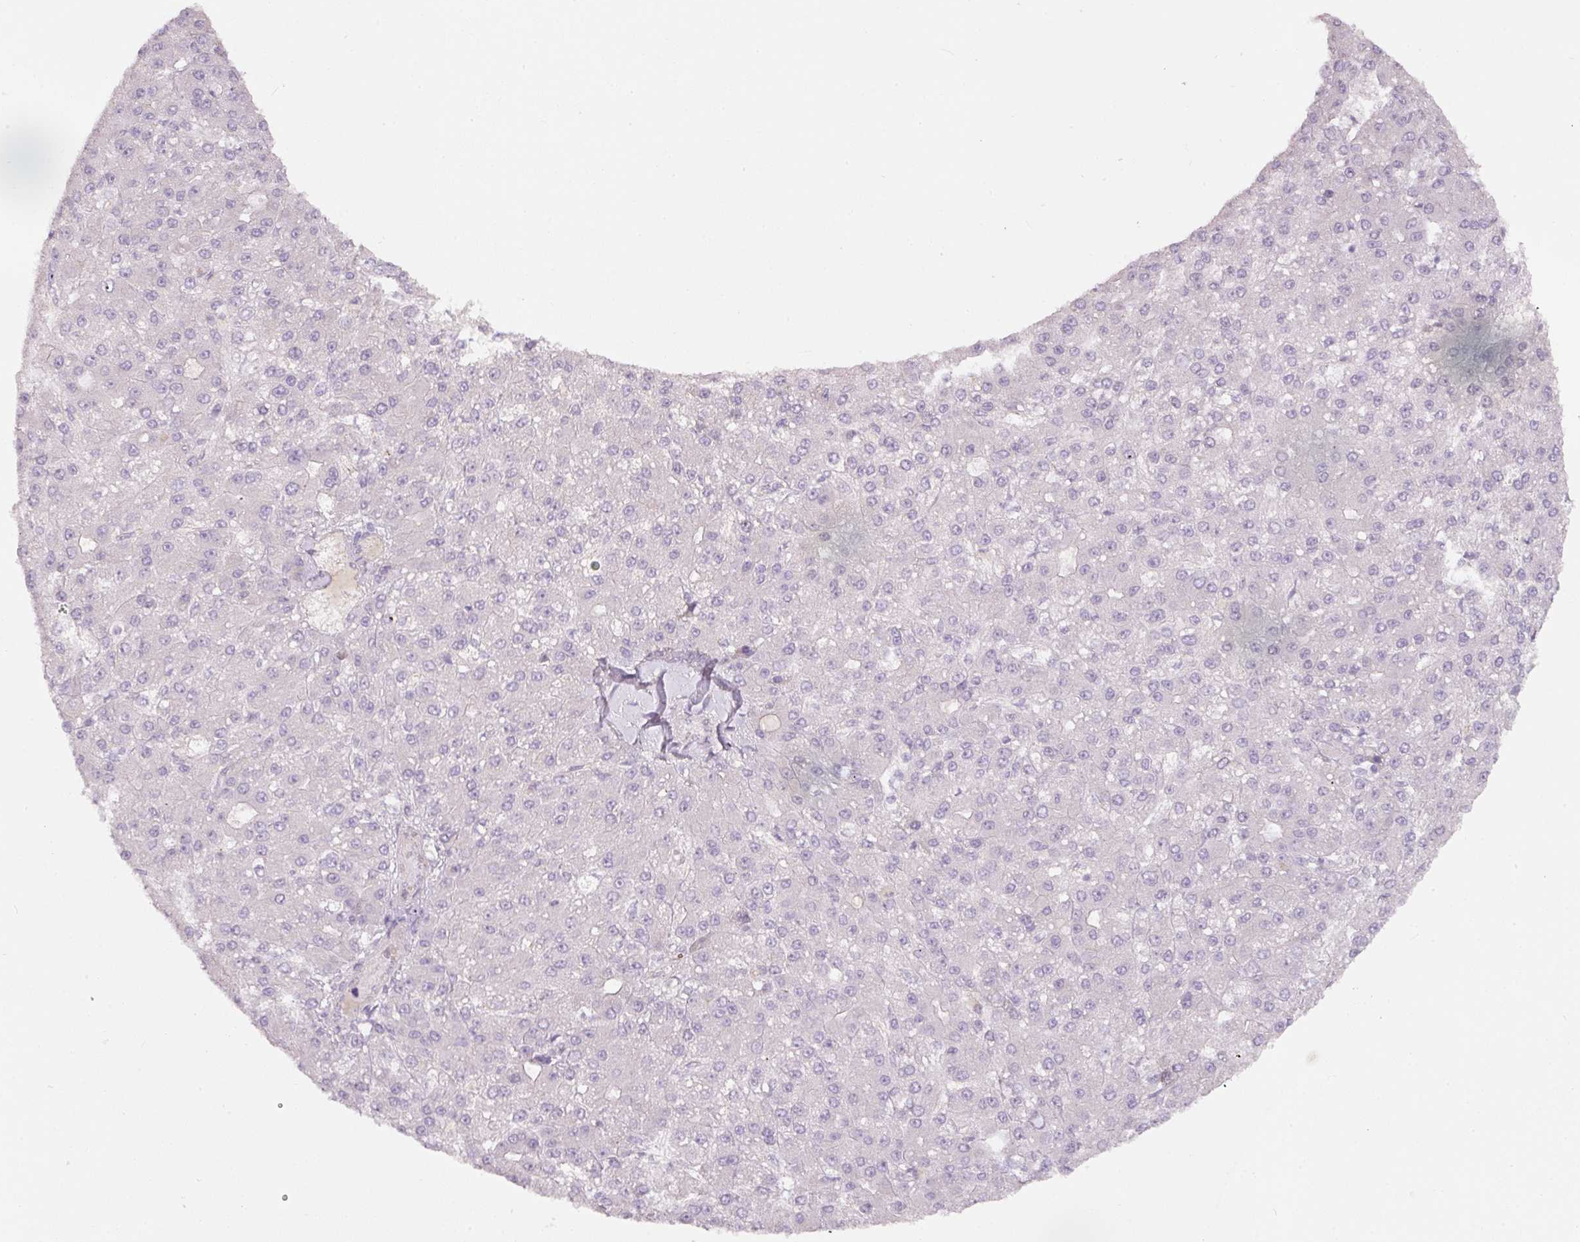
{"staining": {"intensity": "negative", "quantity": "none", "location": "none"}, "tissue": "liver cancer", "cell_type": "Tumor cells", "image_type": "cancer", "snomed": [{"axis": "morphology", "description": "Carcinoma, Hepatocellular, NOS"}, {"axis": "topography", "description": "Liver"}], "caption": "Tumor cells show no significant positivity in liver cancer.", "gene": "NBPF11", "patient": {"sex": "male", "age": 67}}